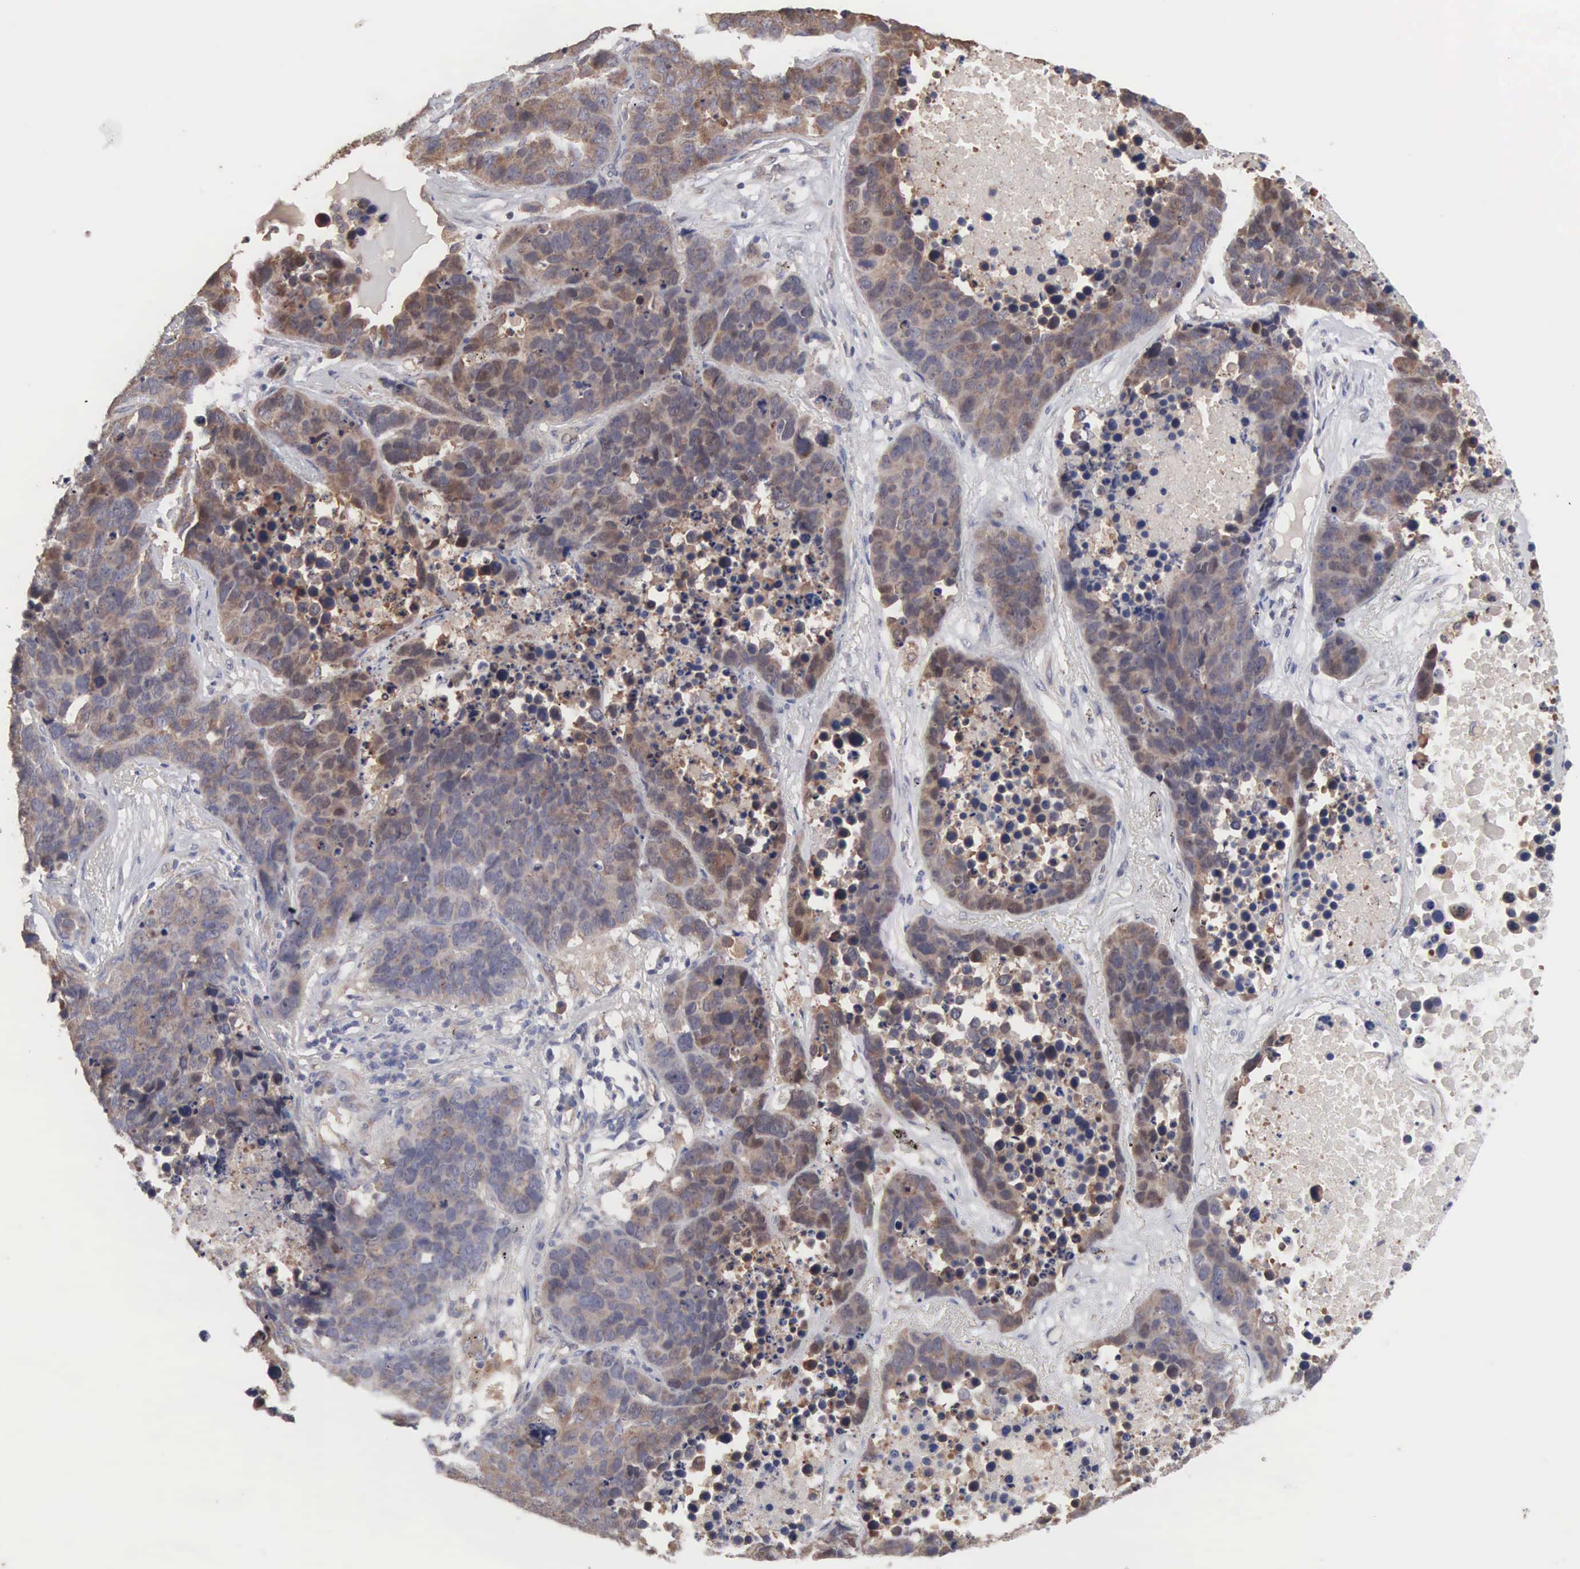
{"staining": {"intensity": "weak", "quantity": ">75%", "location": "cytoplasmic/membranous"}, "tissue": "lung cancer", "cell_type": "Tumor cells", "image_type": "cancer", "snomed": [{"axis": "morphology", "description": "Carcinoid, malignant, NOS"}, {"axis": "topography", "description": "Lung"}], "caption": "Immunohistochemical staining of human lung carcinoid (malignant) shows low levels of weak cytoplasmic/membranous protein positivity in approximately >75% of tumor cells.", "gene": "INF2", "patient": {"sex": "male", "age": 60}}